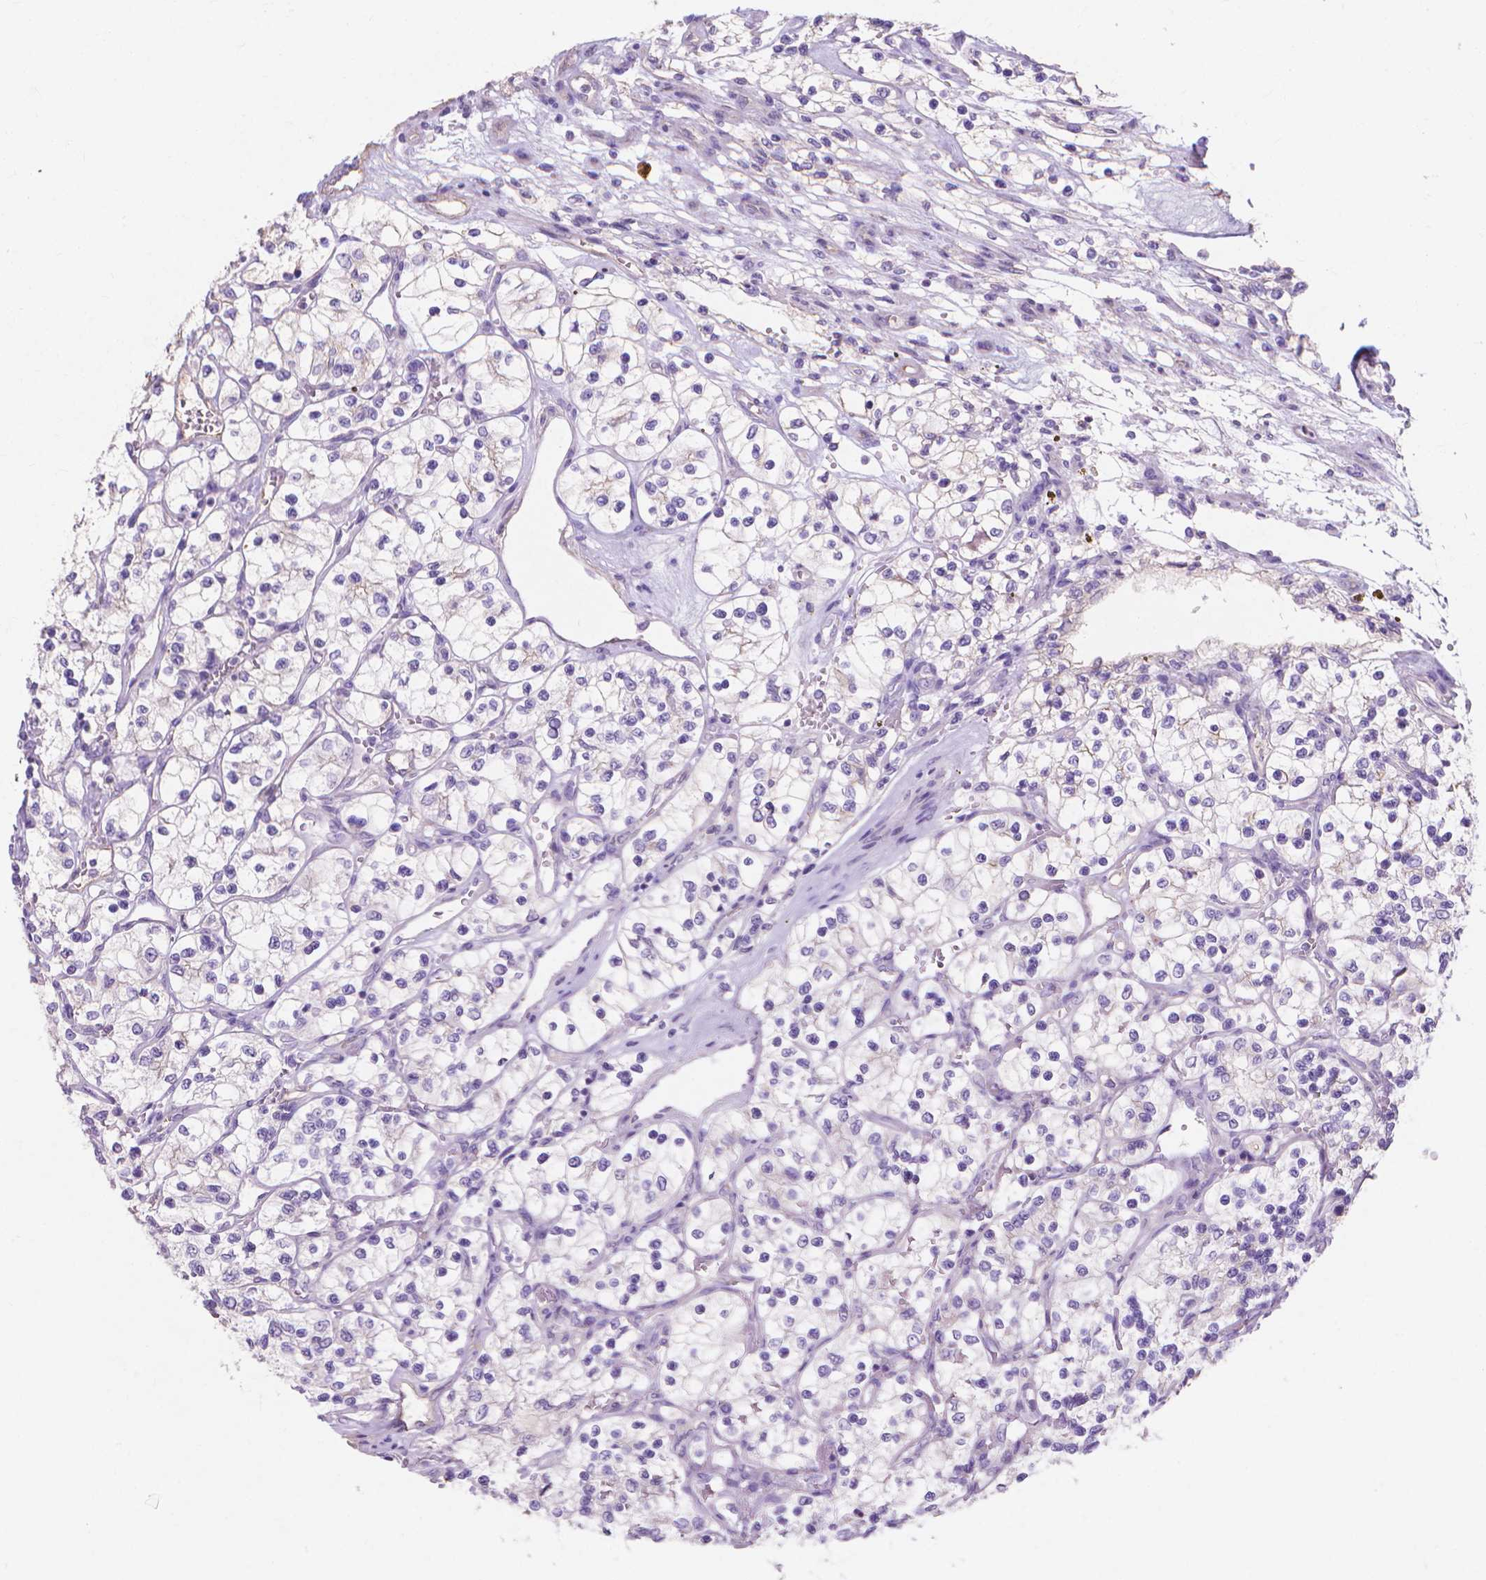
{"staining": {"intensity": "negative", "quantity": "none", "location": "none"}, "tissue": "renal cancer", "cell_type": "Tumor cells", "image_type": "cancer", "snomed": [{"axis": "morphology", "description": "Adenocarcinoma, NOS"}, {"axis": "topography", "description": "Kidney"}], "caption": "Tumor cells show no significant protein expression in renal cancer (adenocarcinoma).", "gene": "MBLAC1", "patient": {"sex": "female", "age": 69}}